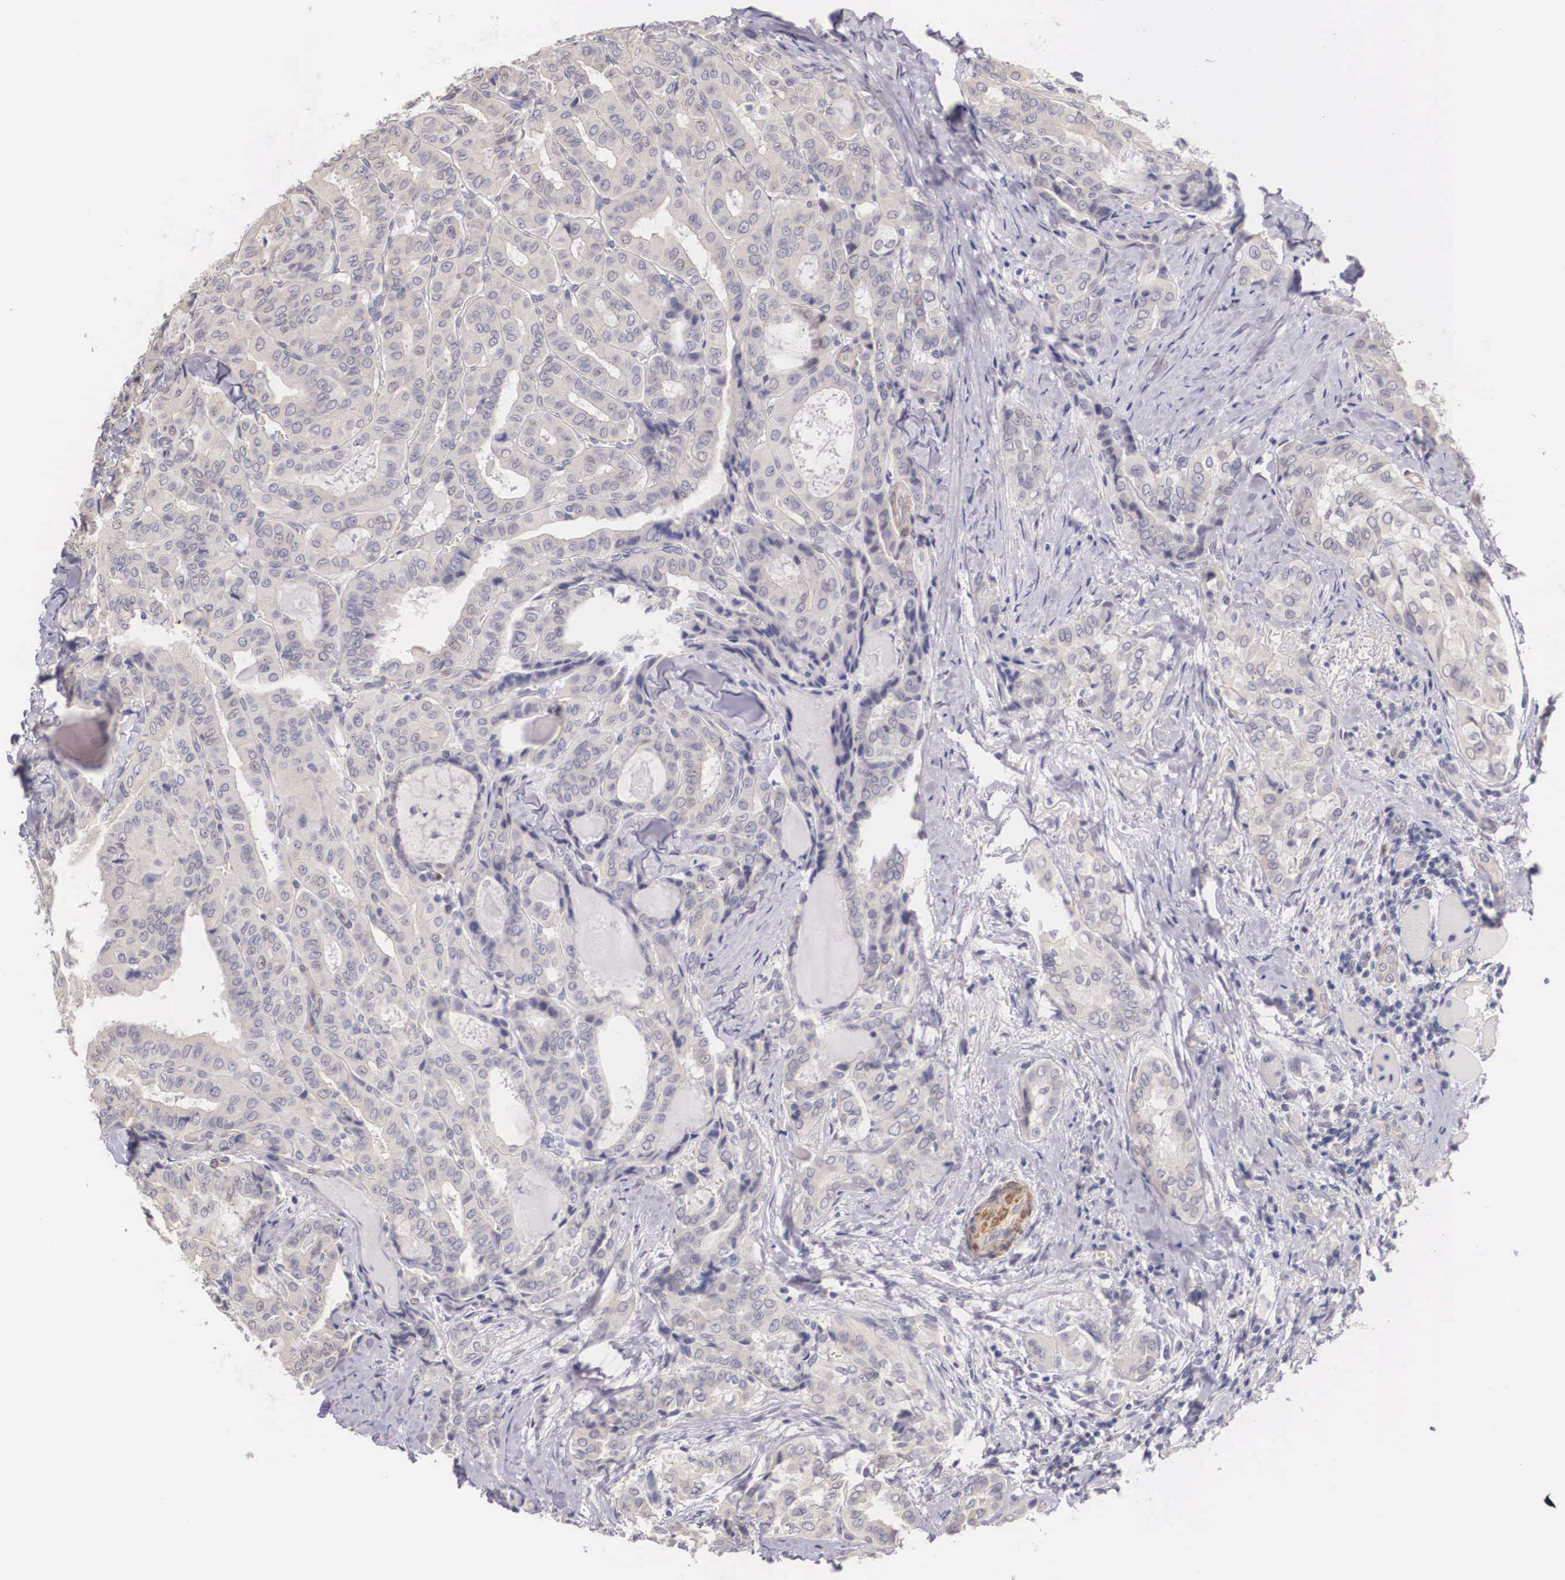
{"staining": {"intensity": "negative", "quantity": "none", "location": "none"}, "tissue": "thyroid cancer", "cell_type": "Tumor cells", "image_type": "cancer", "snomed": [{"axis": "morphology", "description": "Papillary adenocarcinoma, NOS"}, {"axis": "topography", "description": "Thyroid gland"}], "caption": "The image demonstrates no significant positivity in tumor cells of papillary adenocarcinoma (thyroid). (DAB (3,3'-diaminobenzidine) immunohistochemistry (IHC) visualized using brightfield microscopy, high magnification).", "gene": "ENOX2", "patient": {"sex": "female", "age": 71}}